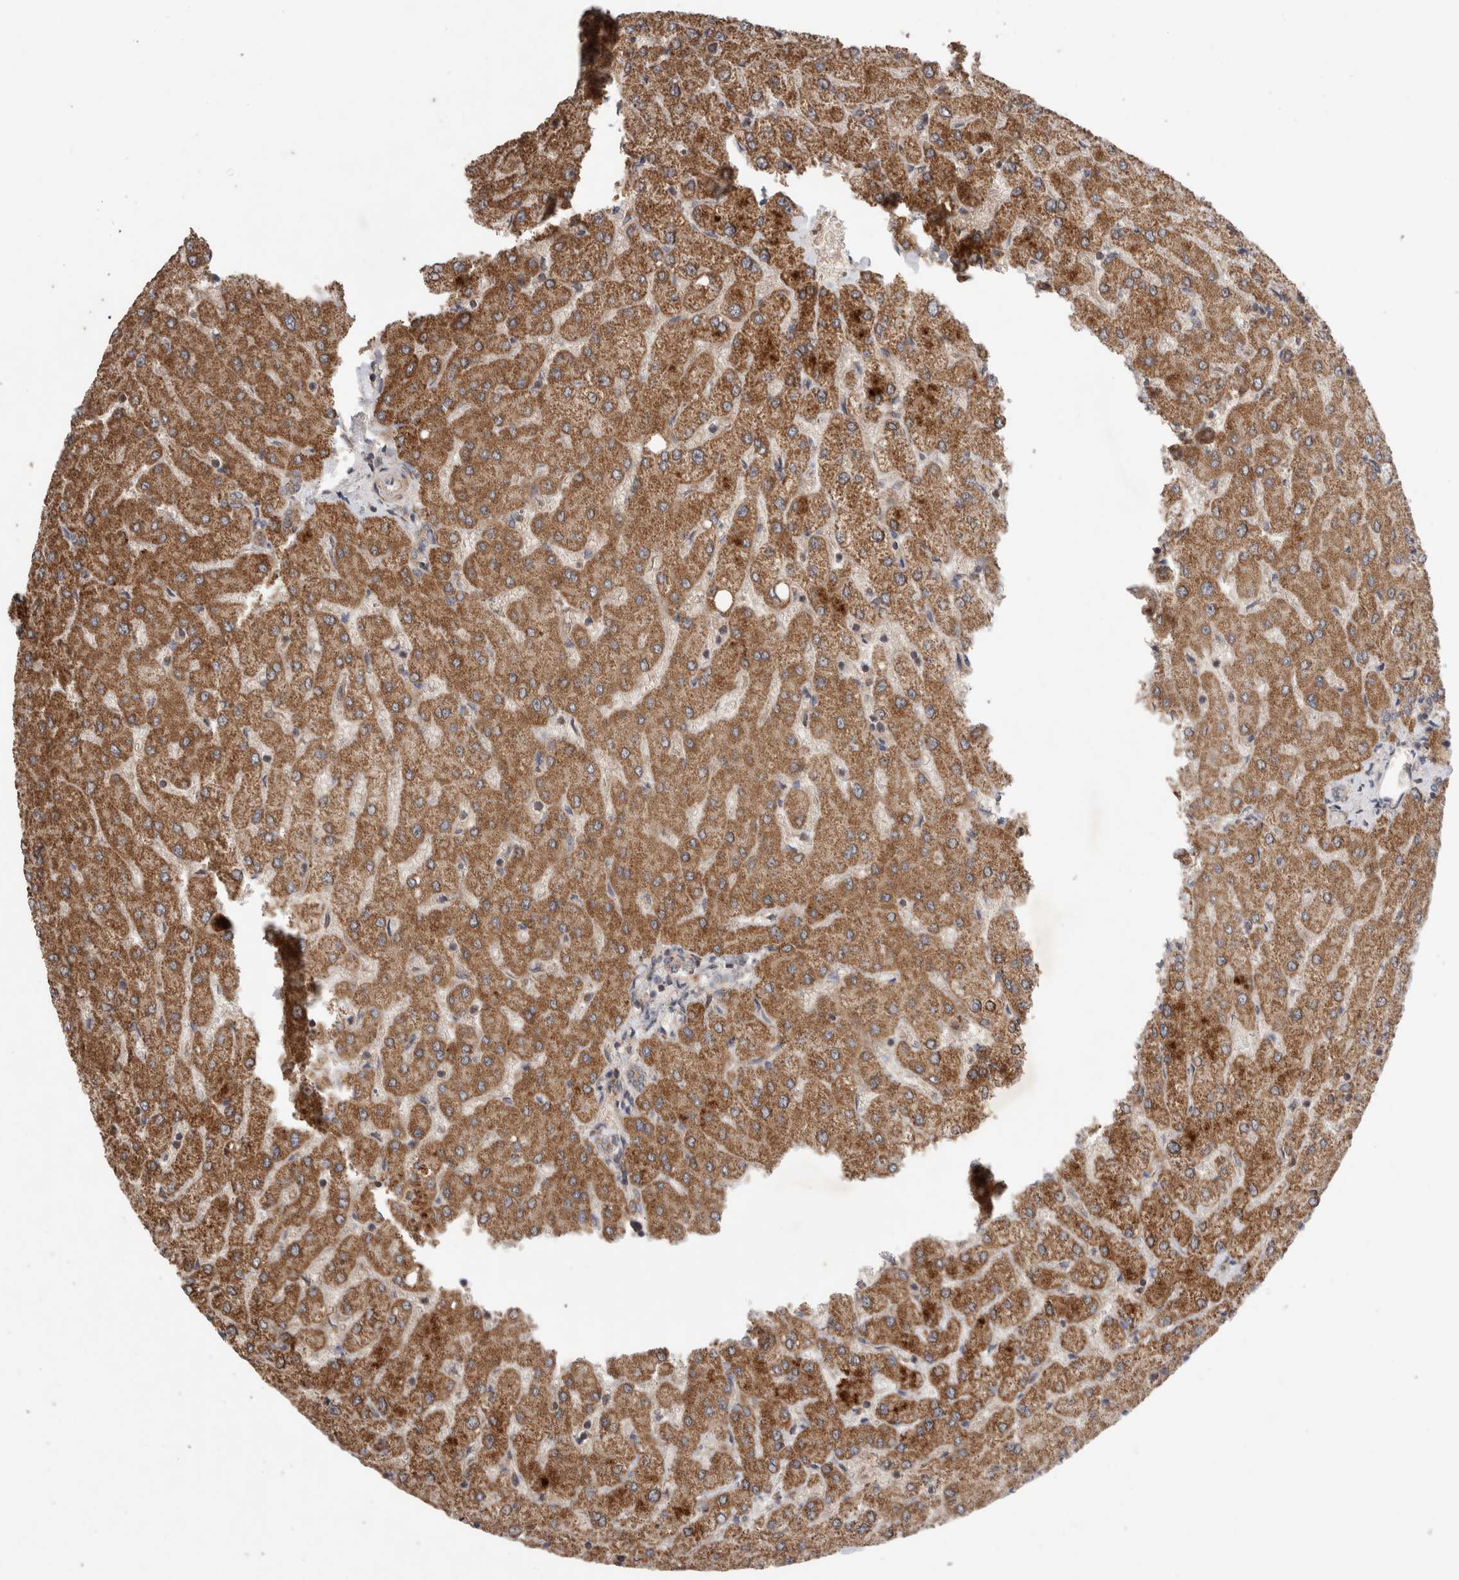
{"staining": {"intensity": "weak", "quantity": ">75%", "location": "cytoplasmic/membranous"}, "tissue": "liver", "cell_type": "Cholangiocytes", "image_type": "normal", "snomed": [{"axis": "morphology", "description": "Normal tissue, NOS"}, {"axis": "topography", "description": "Liver"}], "caption": "Immunohistochemistry (IHC) (DAB (3,3'-diaminobenzidine)) staining of benign human liver reveals weak cytoplasmic/membranous protein positivity in about >75% of cholangiocytes.", "gene": "KIF21B", "patient": {"sex": "female", "age": 54}}